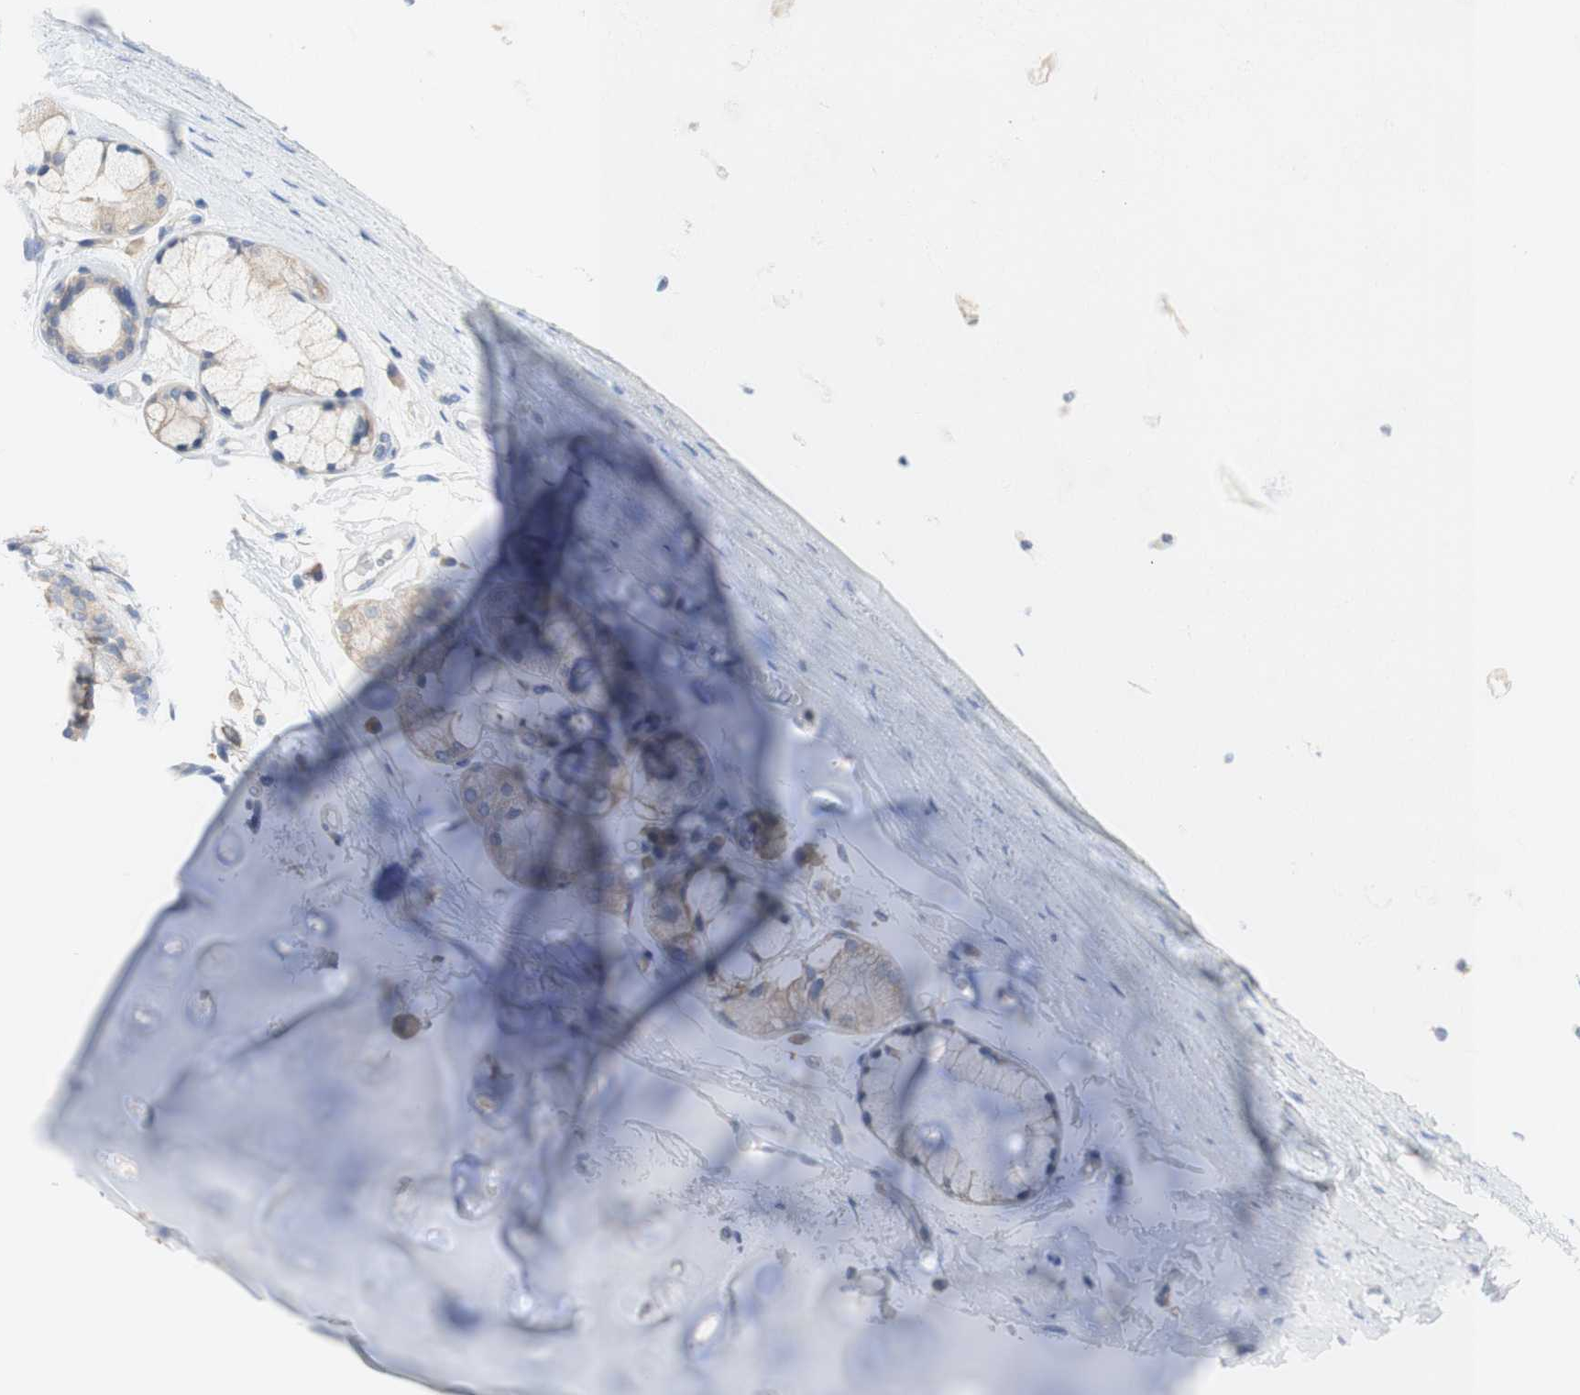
{"staining": {"intensity": "negative", "quantity": "none", "location": "none"}, "tissue": "adipose tissue", "cell_type": "Adipocytes", "image_type": "normal", "snomed": [{"axis": "morphology", "description": "Normal tissue, NOS"}, {"axis": "topography", "description": "Bronchus"}], "caption": "Immunohistochemistry (IHC) of unremarkable human adipose tissue displays no positivity in adipocytes.", "gene": "ATP2B1", "patient": {"sex": "female", "age": 73}}